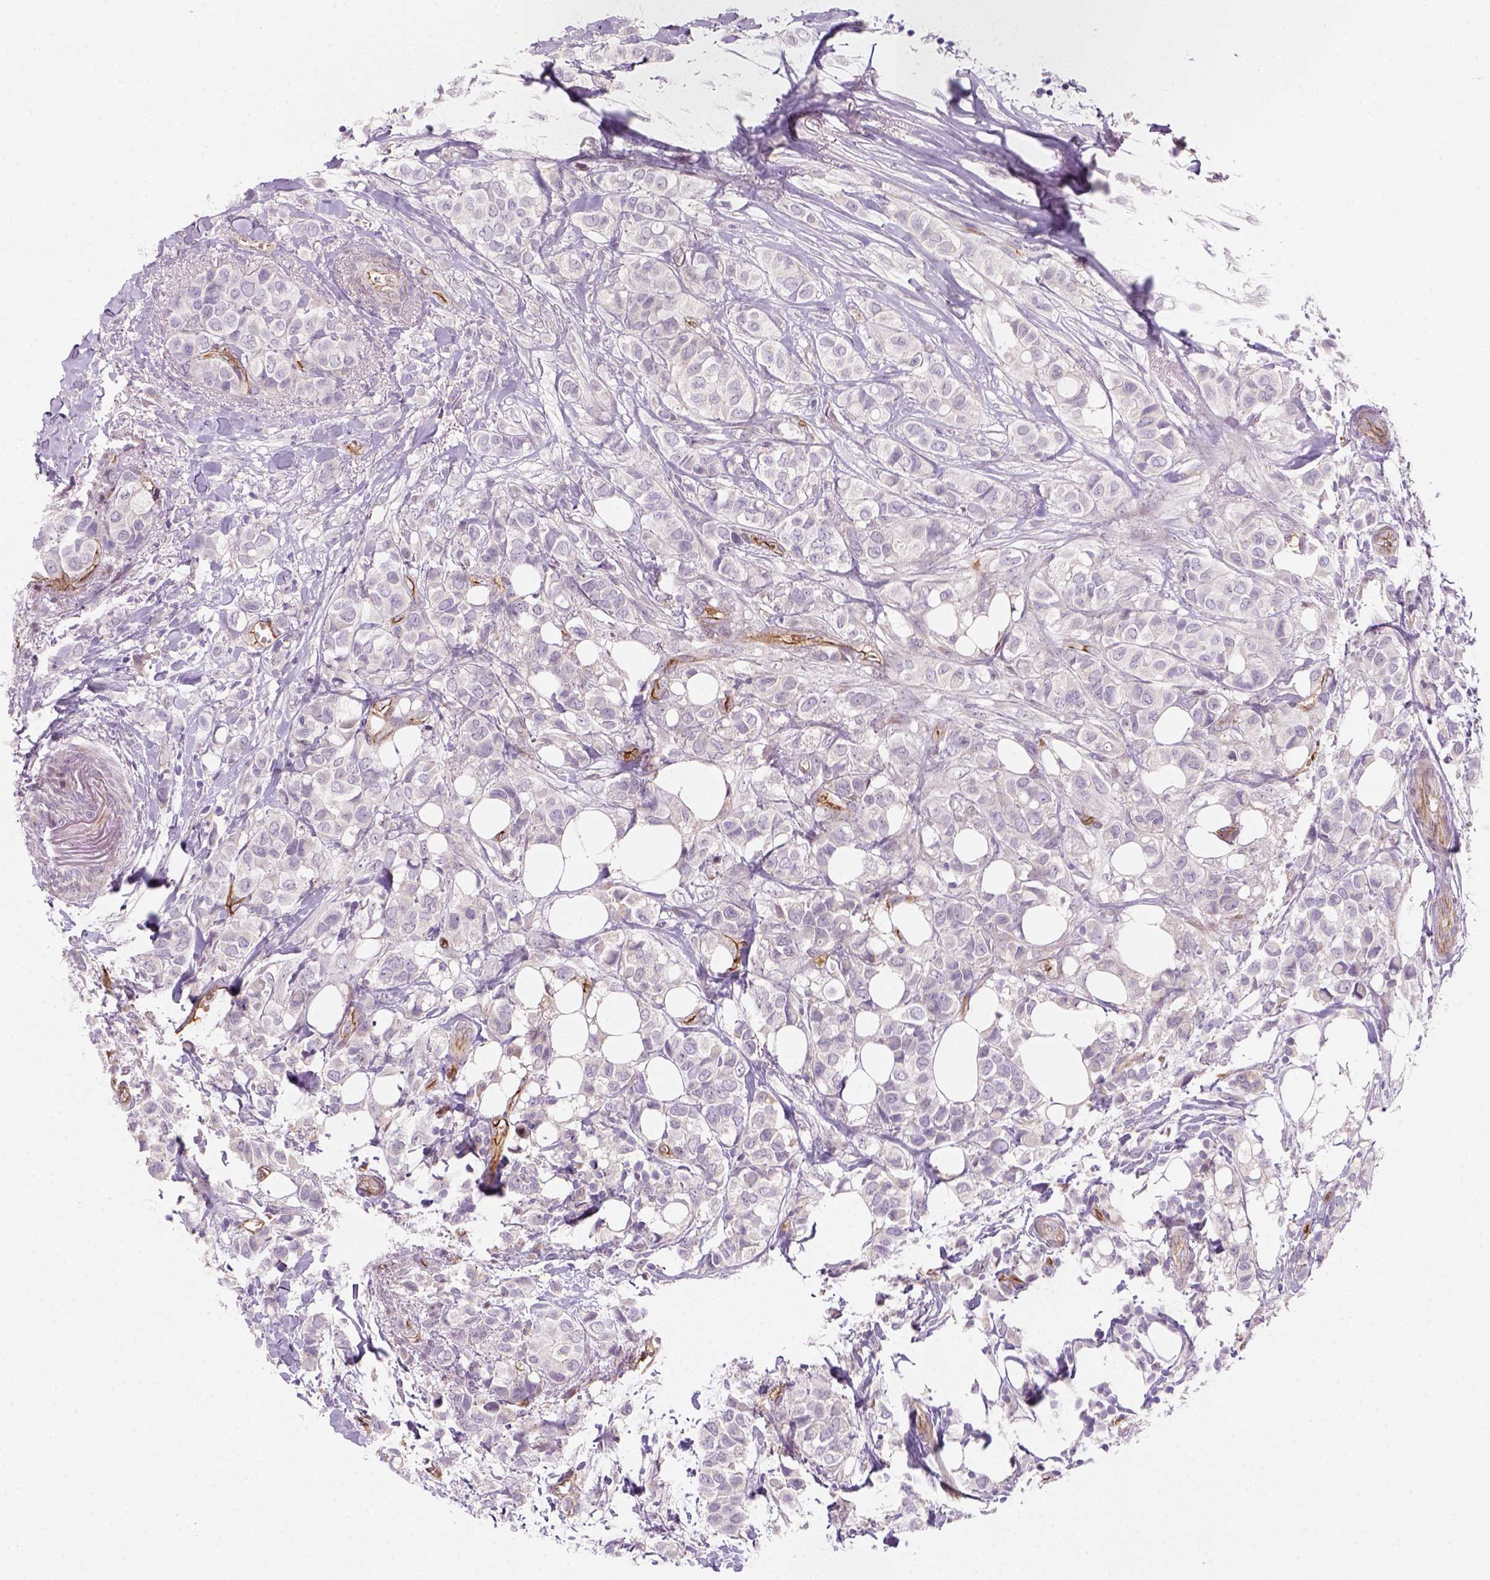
{"staining": {"intensity": "negative", "quantity": "none", "location": "none"}, "tissue": "breast cancer", "cell_type": "Tumor cells", "image_type": "cancer", "snomed": [{"axis": "morphology", "description": "Duct carcinoma"}, {"axis": "topography", "description": "Breast"}], "caption": "IHC micrograph of breast cancer (intraductal carcinoma) stained for a protein (brown), which exhibits no positivity in tumor cells.", "gene": "VSTM5", "patient": {"sex": "female", "age": 85}}